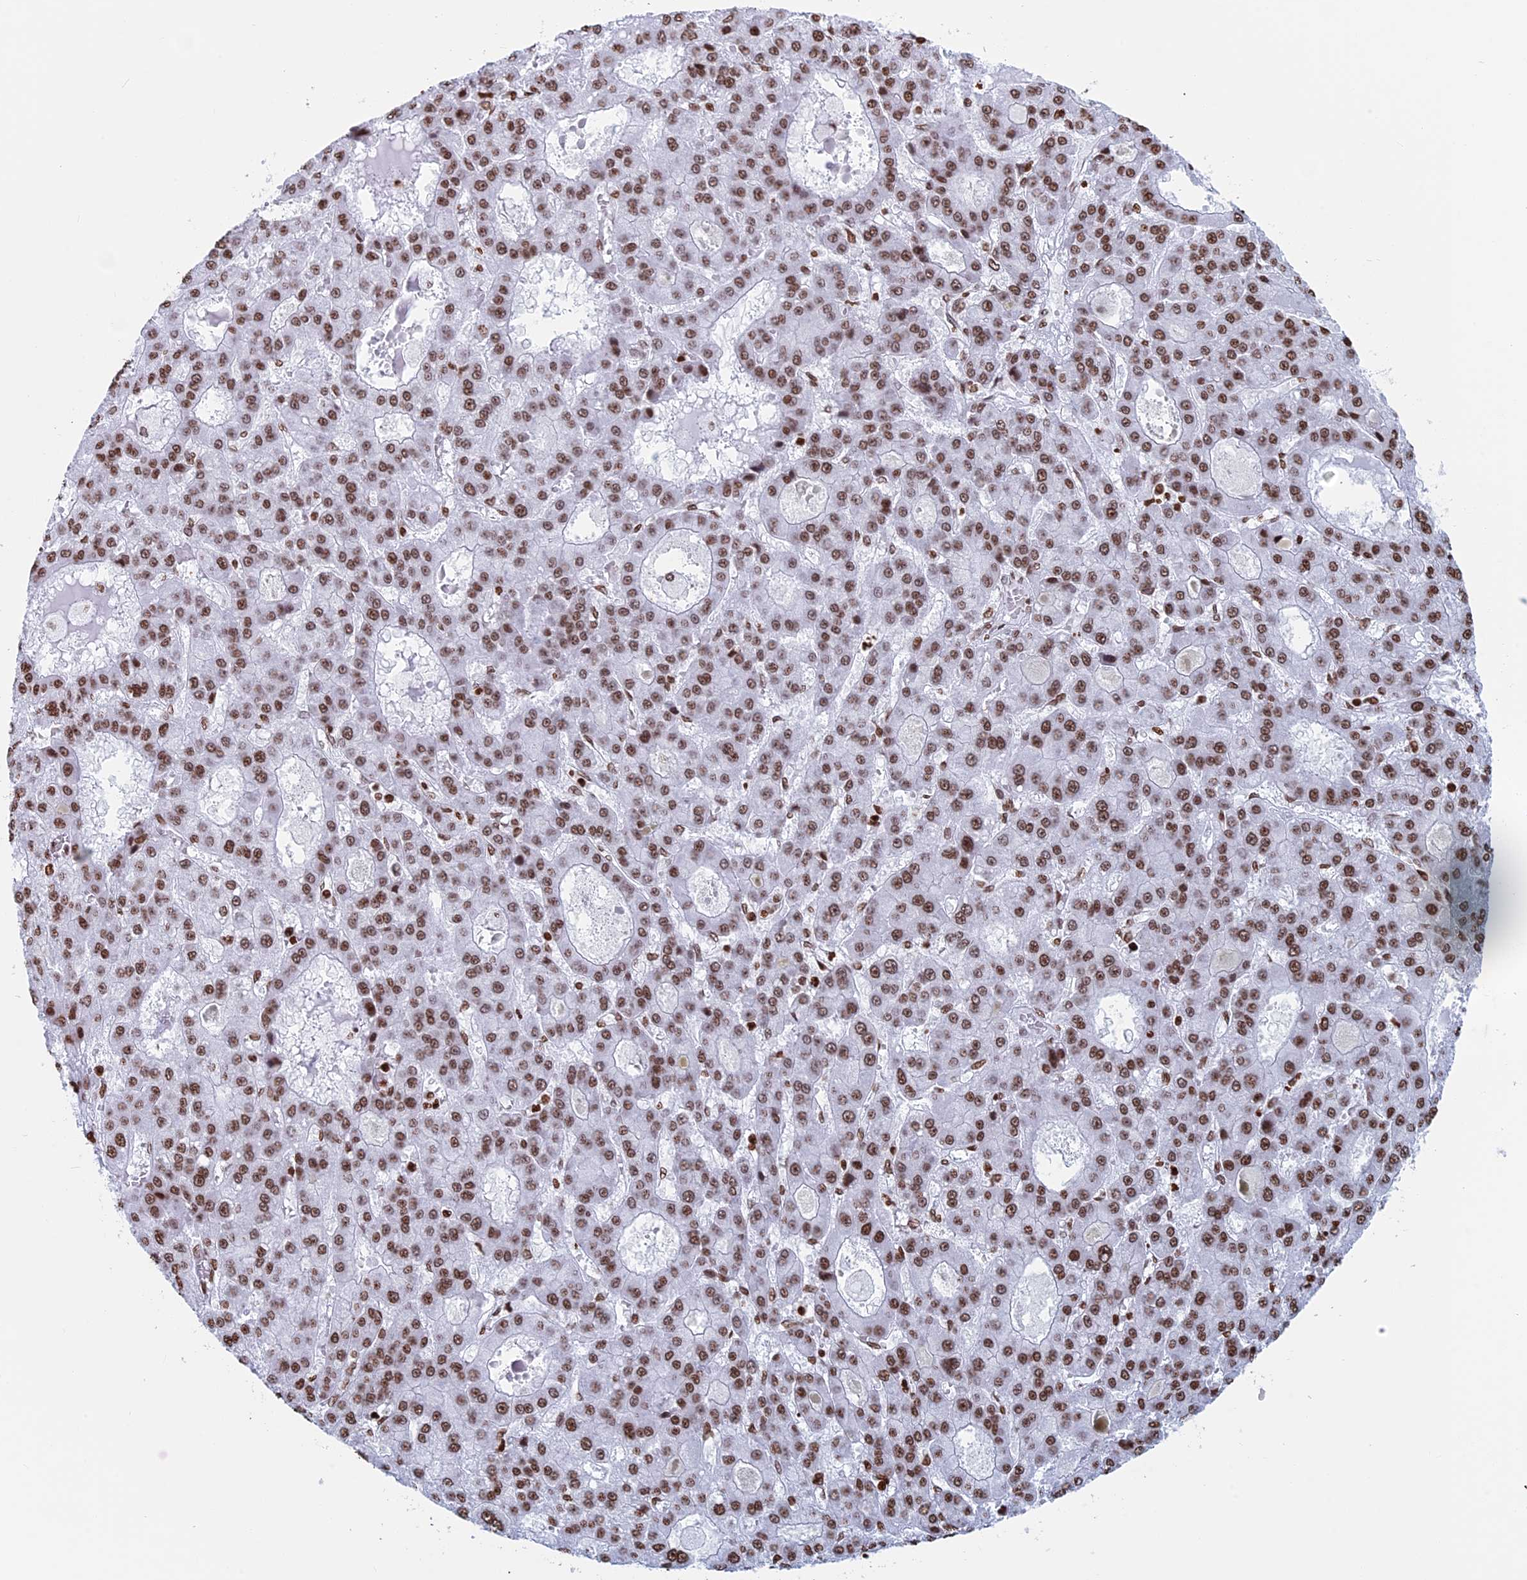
{"staining": {"intensity": "moderate", "quantity": ">75%", "location": "nuclear"}, "tissue": "liver cancer", "cell_type": "Tumor cells", "image_type": "cancer", "snomed": [{"axis": "morphology", "description": "Carcinoma, Hepatocellular, NOS"}, {"axis": "topography", "description": "Liver"}], "caption": "Protein staining reveals moderate nuclear positivity in about >75% of tumor cells in liver cancer (hepatocellular carcinoma).", "gene": "APOBEC3A", "patient": {"sex": "male", "age": 70}}